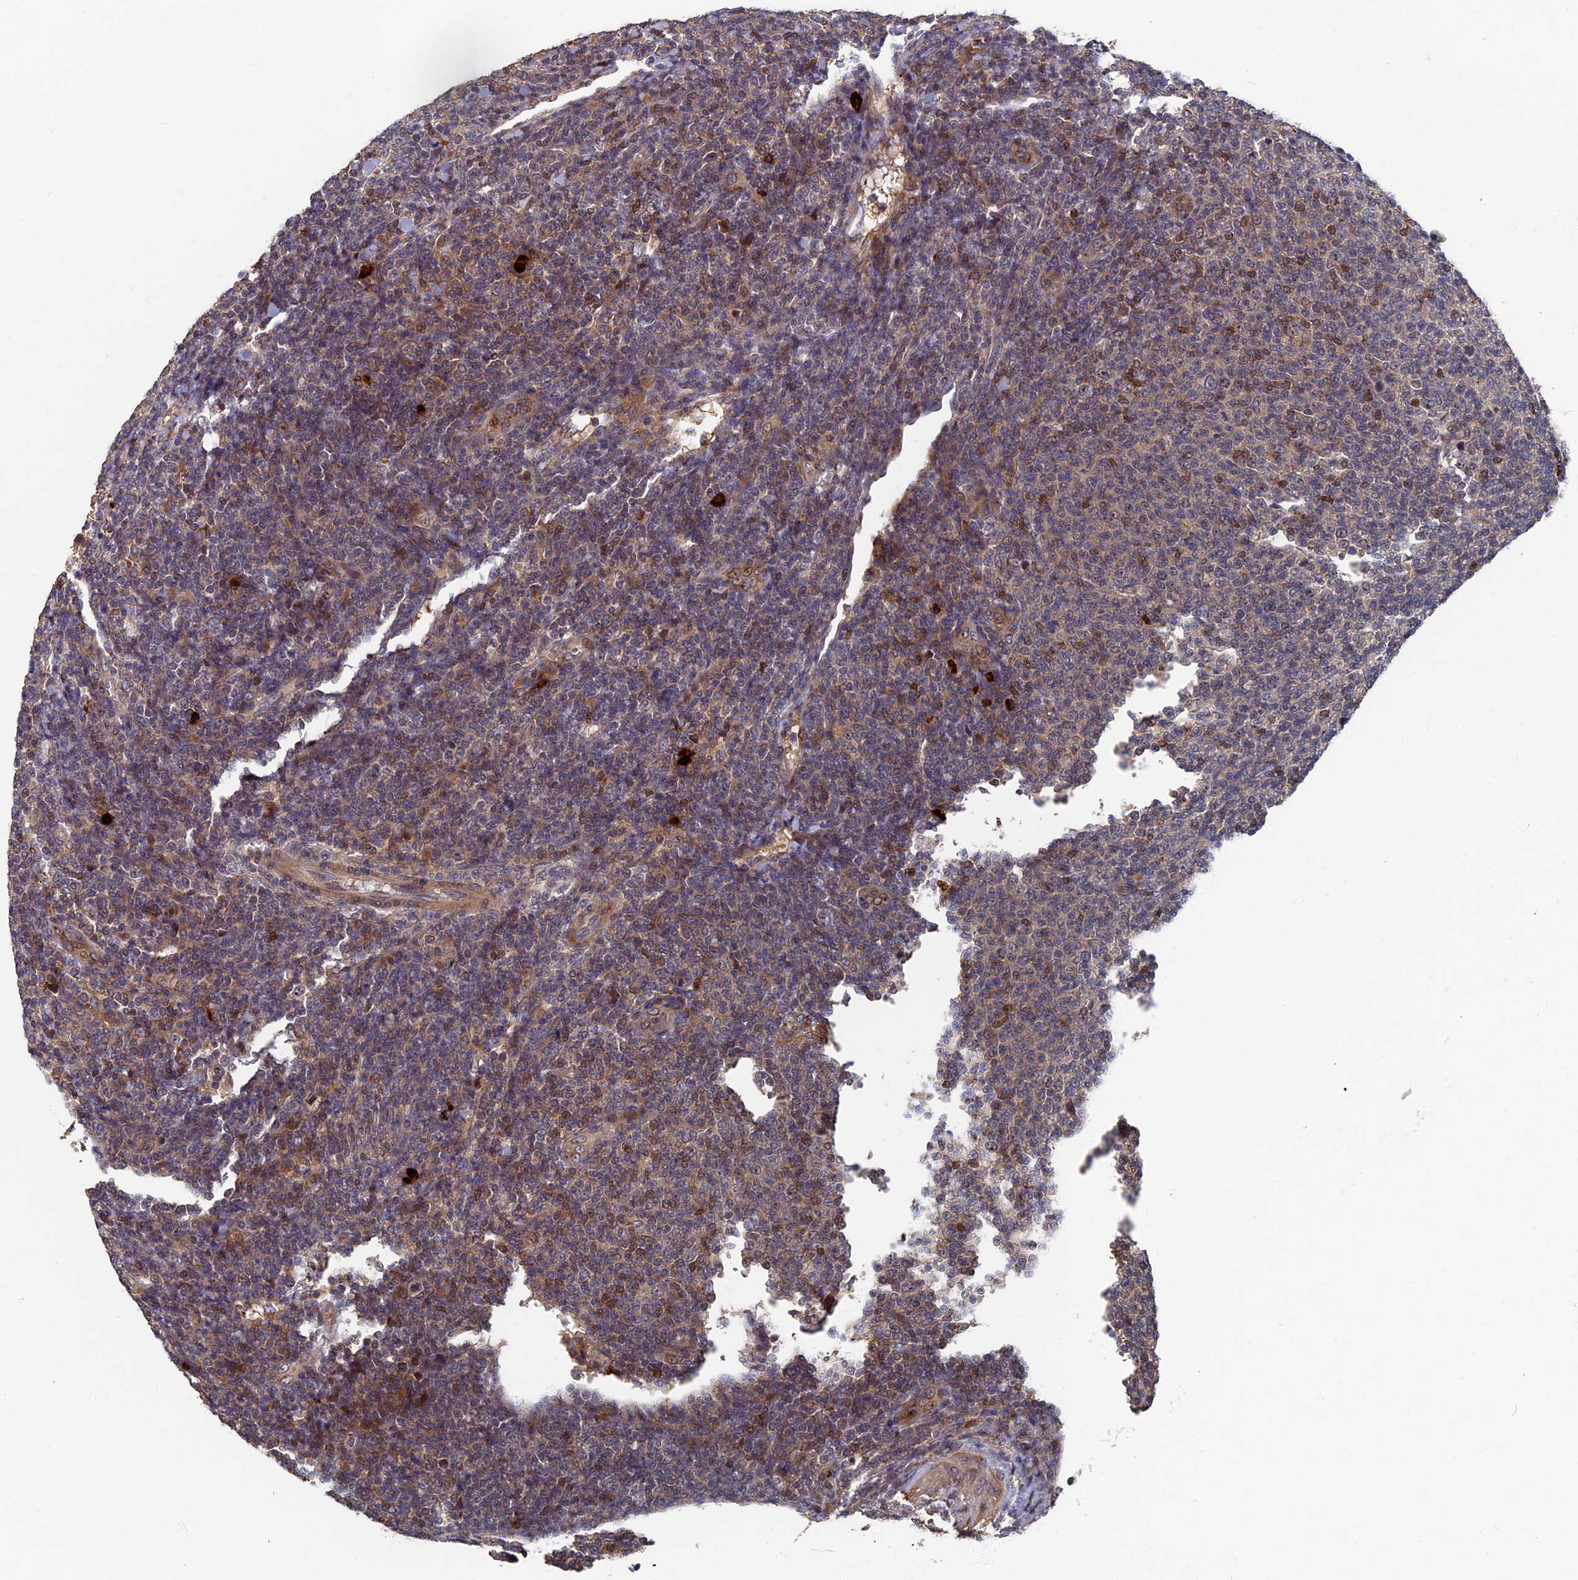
{"staining": {"intensity": "moderate", "quantity": "<25%", "location": "cytoplasmic/membranous,nuclear"}, "tissue": "lymphoma", "cell_type": "Tumor cells", "image_type": "cancer", "snomed": [{"axis": "morphology", "description": "Malignant lymphoma, non-Hodgkin's type, Low grade"}, {"axis": "topography", "description": "Lymph node"}], "caption": "About <25% of tumor cells in human lymphoma reveal moderate cytoplasmic/membranous and nuclear protein staining as visualized by brown immunohistochemical staining.", "gene": "TNK2", "patient": {"sex": "male", "age": 66}}